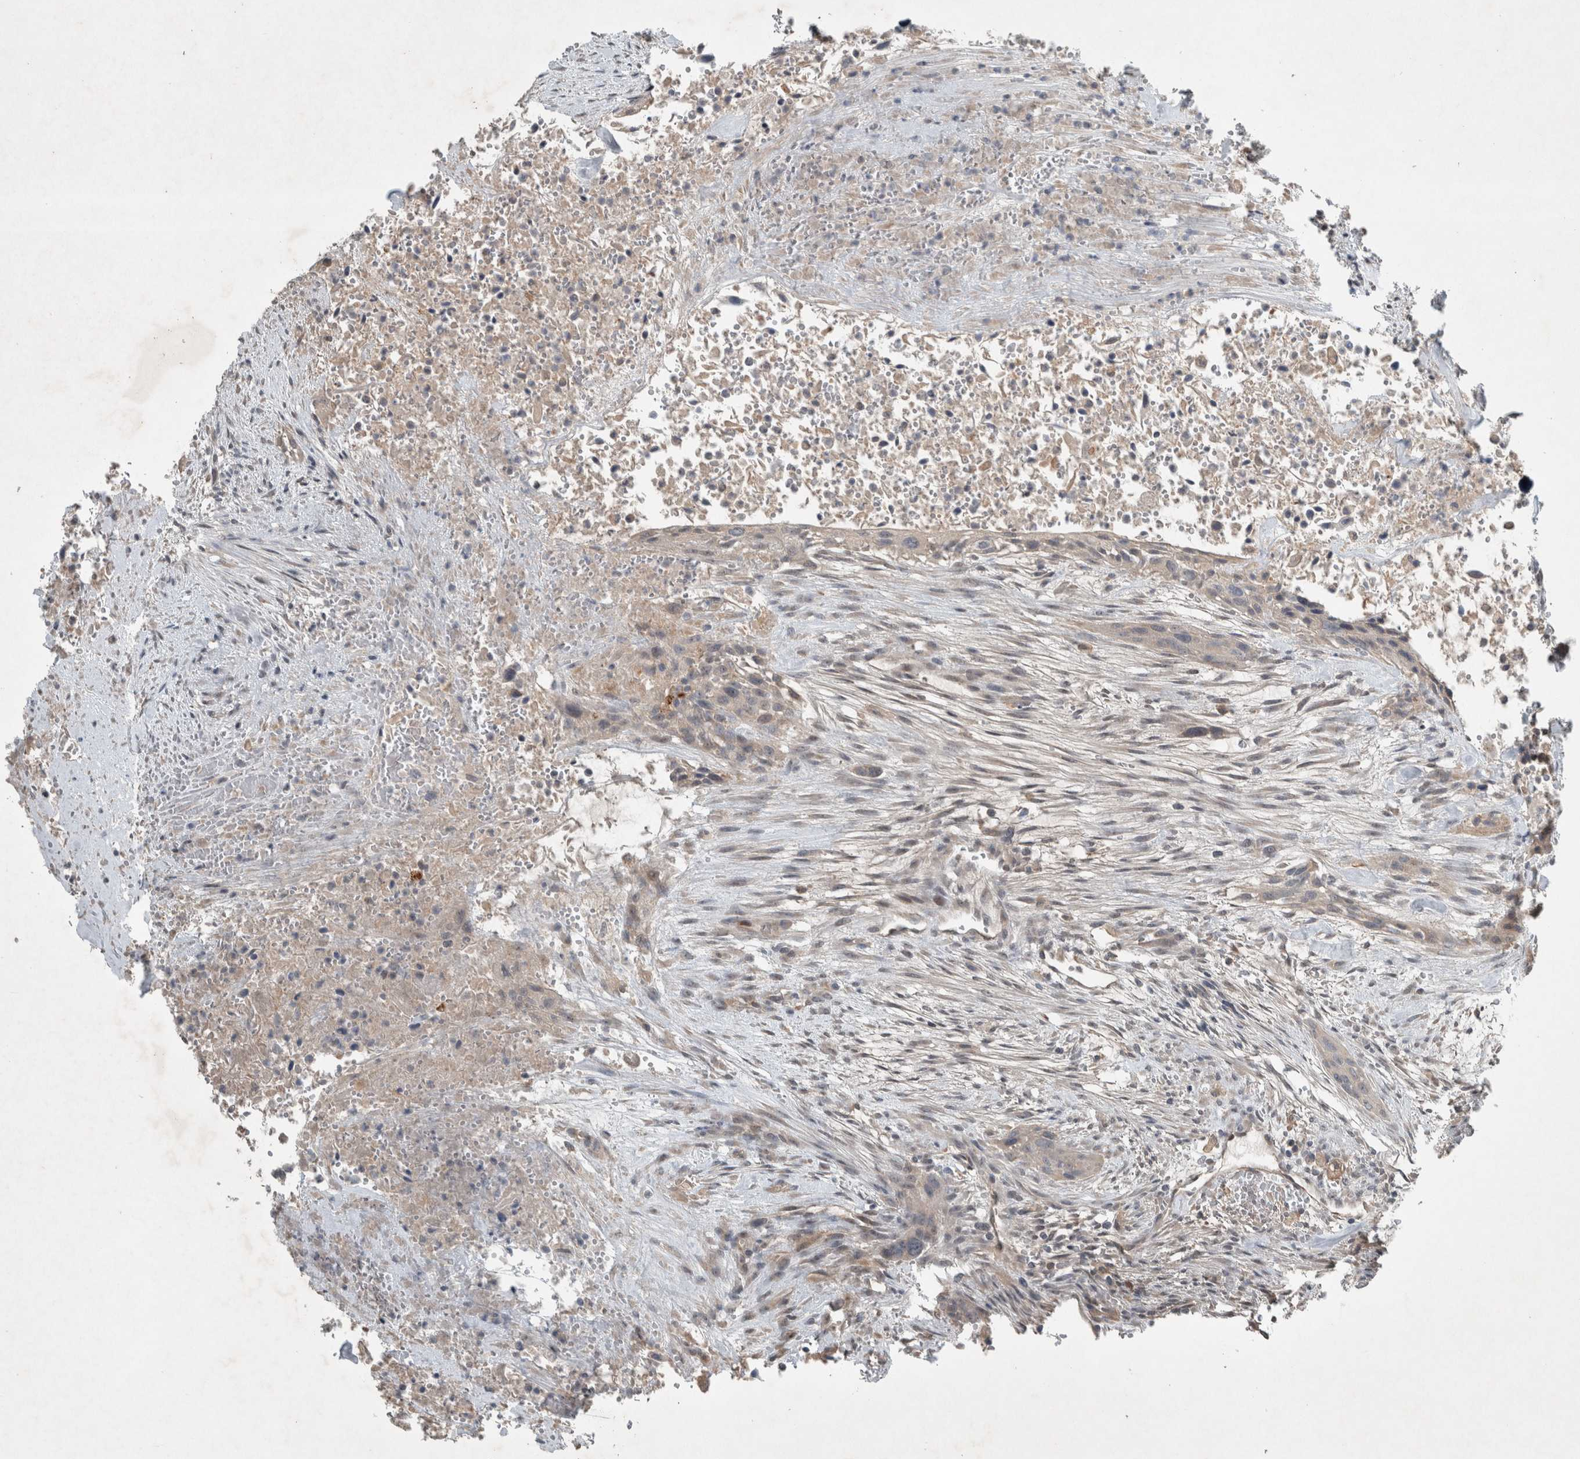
{"staining": {"intensity": "negative", "quantity": "none", "location": "none"}, "tissue": "urothelial cancer", "cell_type": "Tumor cells", "image_type": "cancer", "snomed": [{"axis": "morphology", "description": "Urothelial carcinoma, High grade"}, {"axis": "topography", "description": "Urinary bladder"}], "caption": "Tumor cells are negative for protein expression in human urothelial cancer.", "gene": "RALGDS", "patient": {"sex": "male", "age": 35}}